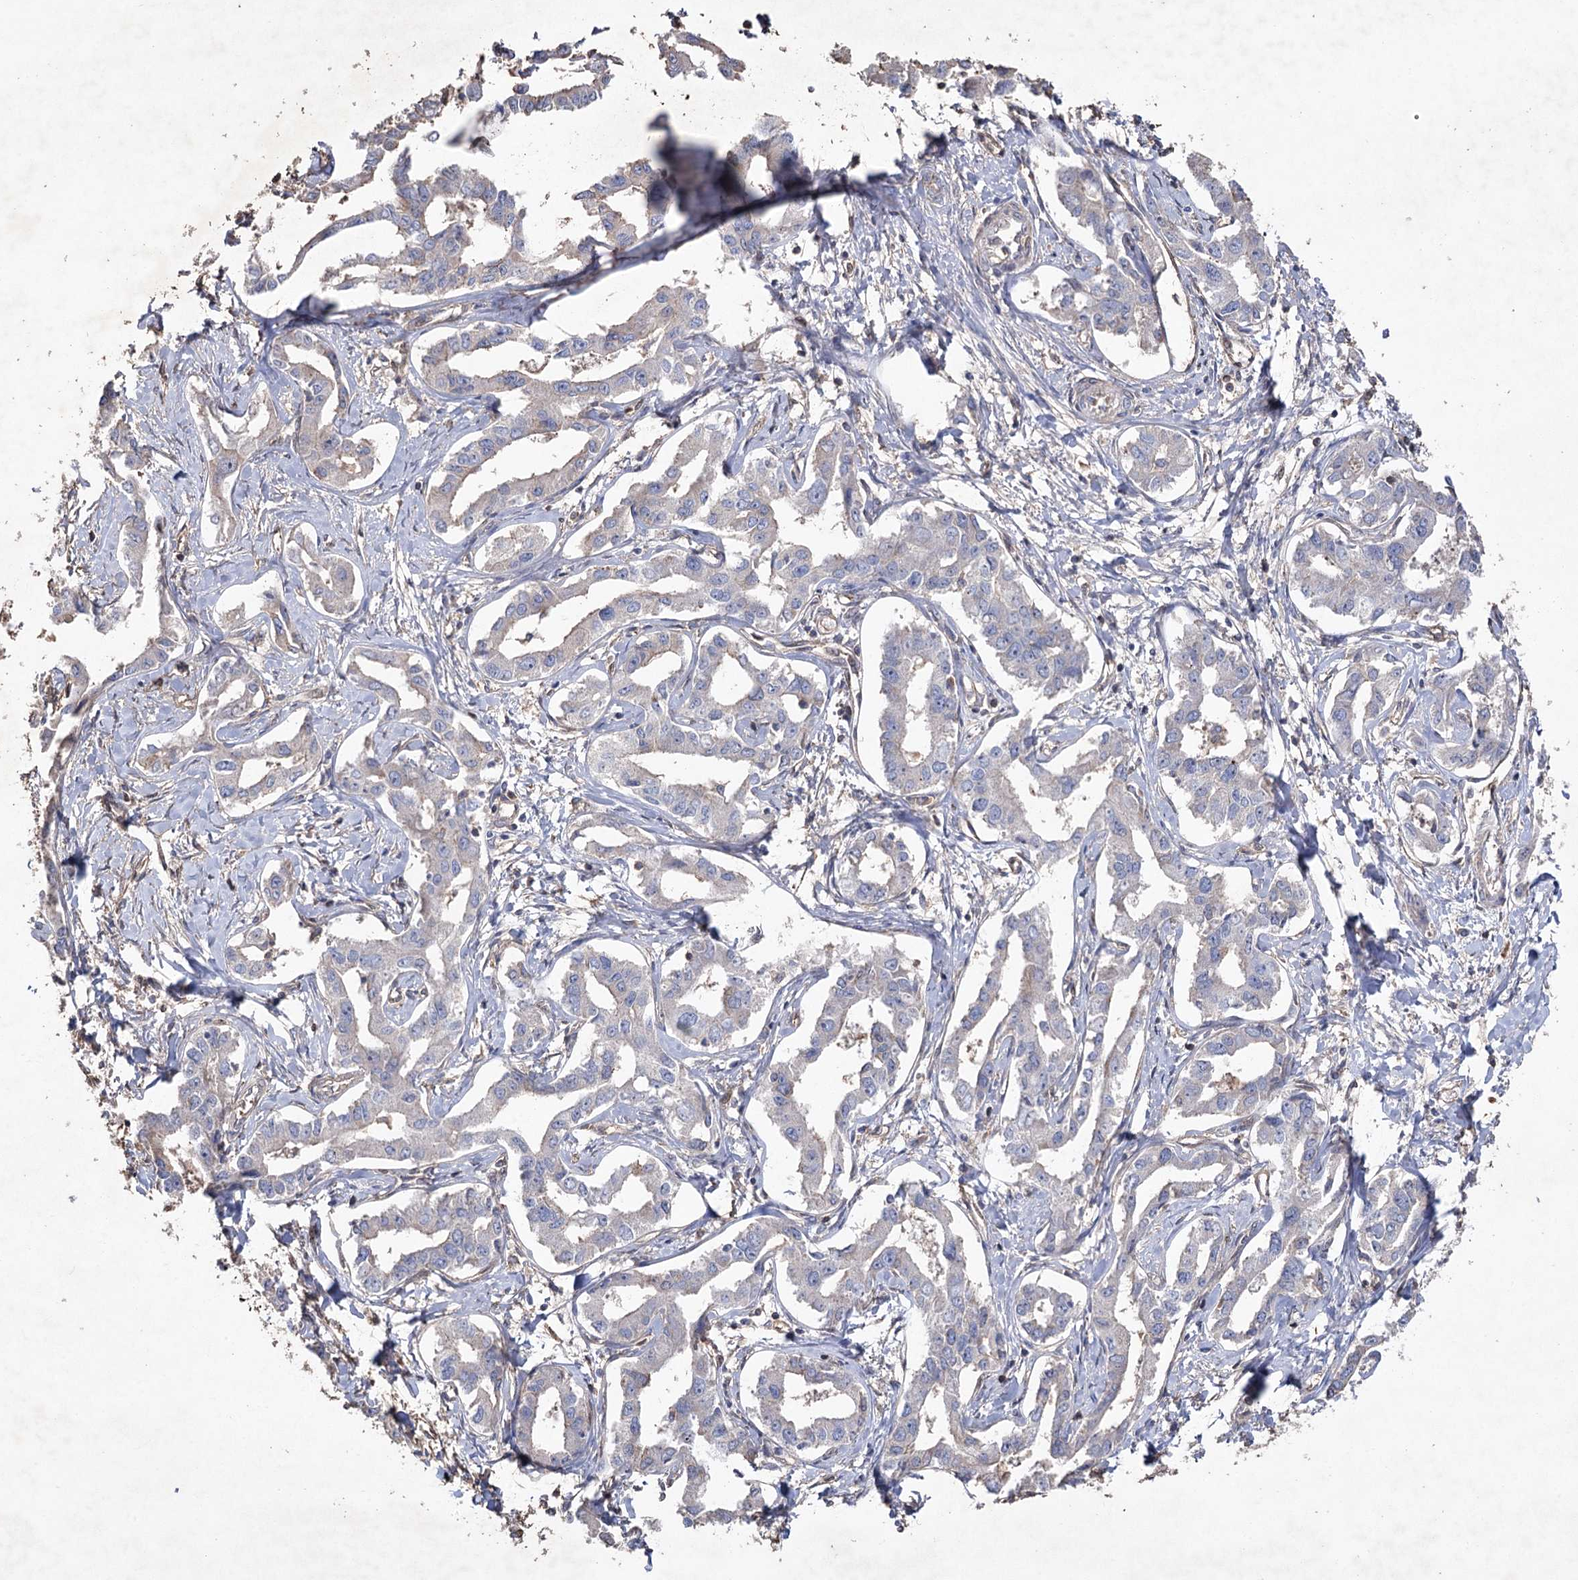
{"staining": {"intensity": "negative", "quantity": "none", "location": "none"}, "tissue": "liver cancer", "cell_type": "Tumor cells", "image_type": "cancer", "snomed": [{"axis": "morphology", "description": "Cholangiocarcinoma"}, {"axis": "topography", "description": "Liver"}], "caption": "This photomicrograph is of liver cholangiocarcinoma stained with IHC to label a protein in brown with the nuclei are counter-stained blue. There is no staining in tumor cells. The staining is performed using DAB (3,3'-diaminobenzidine) brown chromogen with nuclei counter-stained in using hematoxylin.", "gene": "FAM13B", "patient": {"sex": "male", "age": 59}}